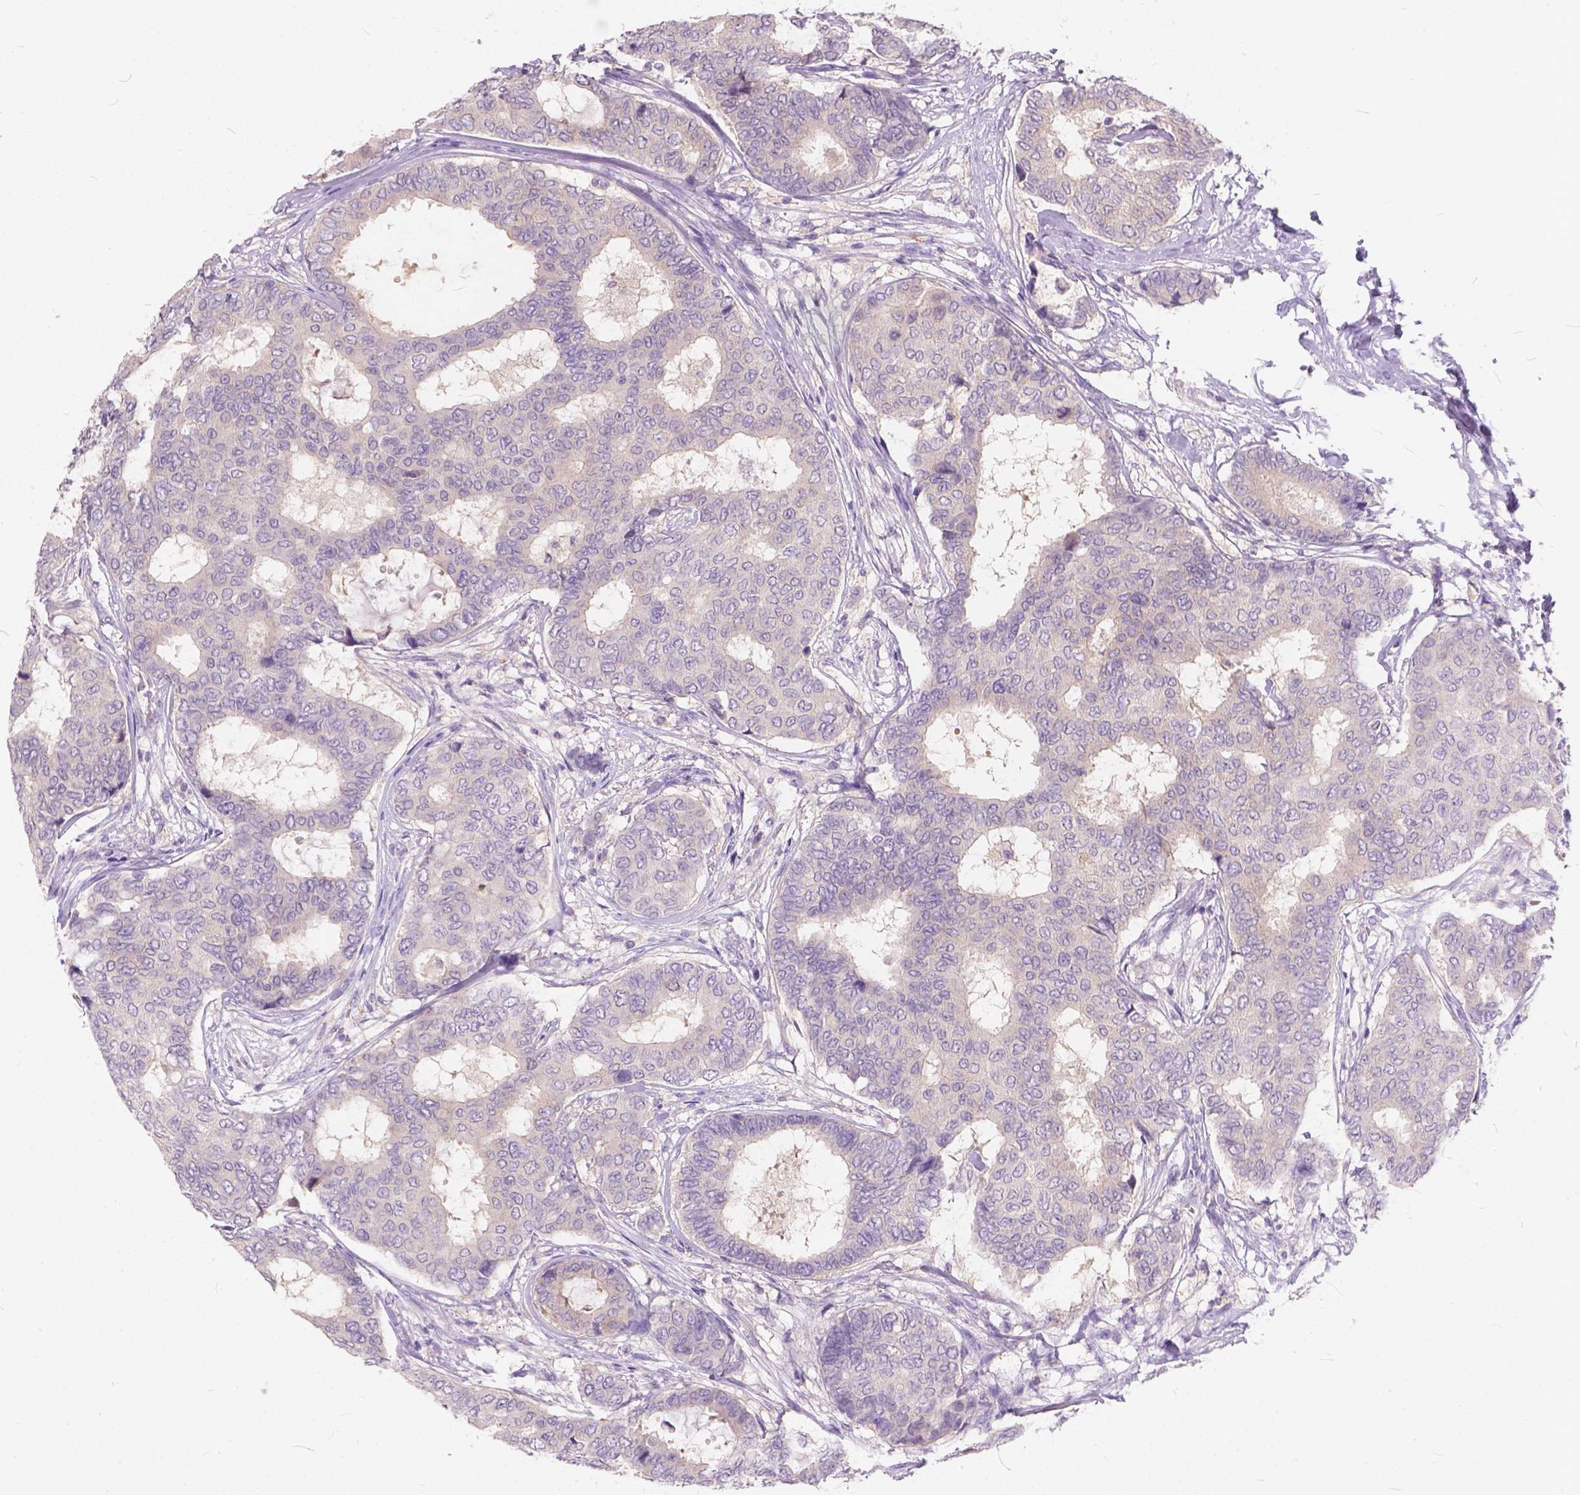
{"staining": {"intensity": "negative", "quantity": "none", "location": "none"}, "tissue": "breast cancer", "cell_type": "Tumor cells", "image_type": "cancer", "snomed": [{"axis": "morphology", "description": "Duct carcinoma"}, {"axis": "topography", "description": "Breast"}], "caption": "DAB (3,3'-diaminobenzidine) immunohistochemical staining of human infiltrating ductal carcinoma (breast) demonstrates no significant expression in tumor cells.", "gene": "PEX11G", "patient": {"sex": "female", "age": 75}}